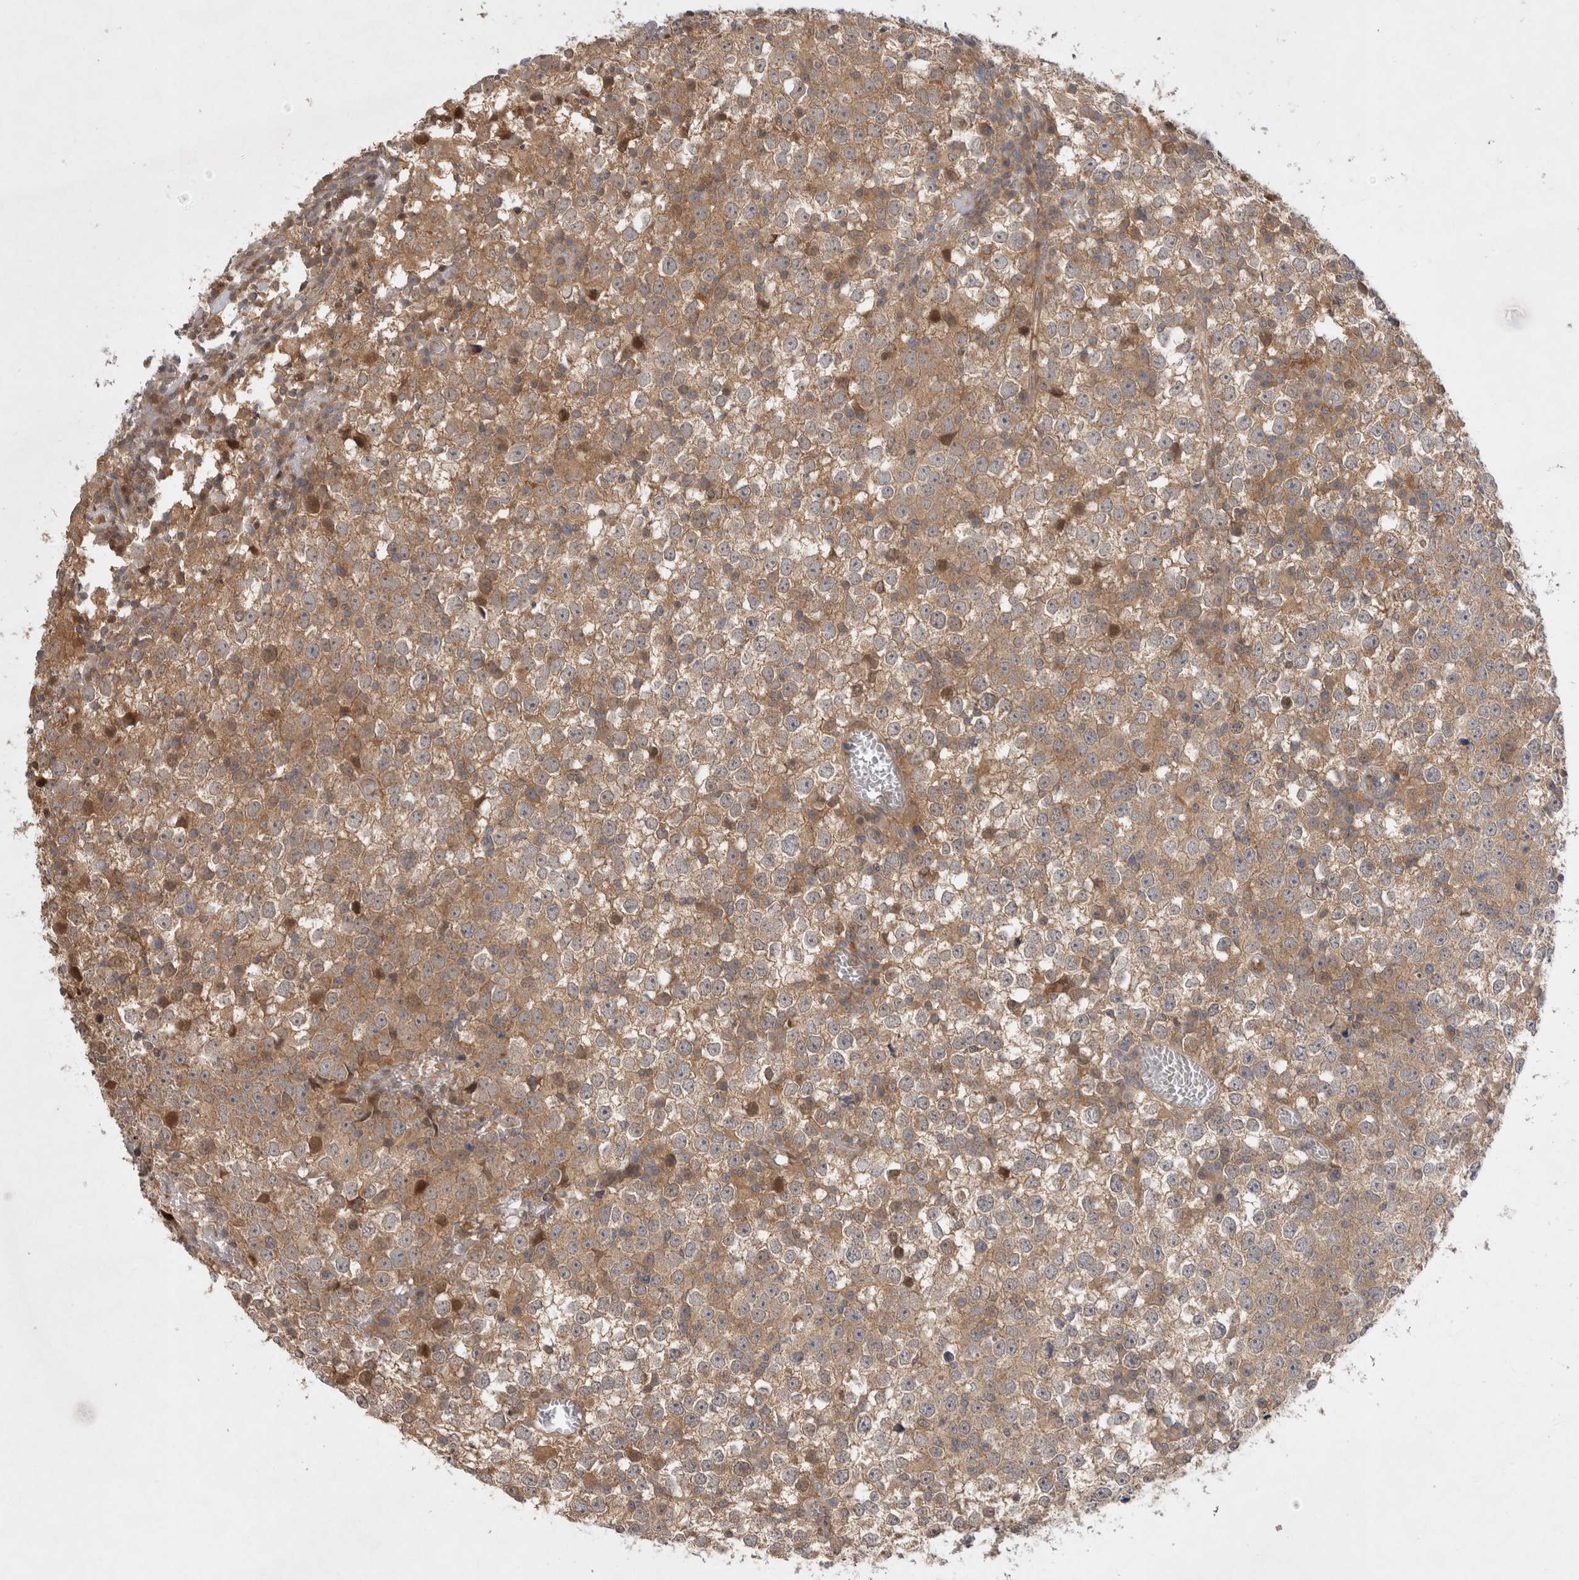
{"staining": {"intensity": "moderate", "quantity": ">75%", "location": "cytoplasmic/membranous"}, "tissue": "testis cancer", "cell_type": "Tumor cells", "image_type": "cancer", "snomed": [{"axis": "morphology", "description": "Seminoma, NOS"}, {"axis": "topography", "description": "Testis"}], "caption": "This is a micrograph of IHC staining of seminoma (testis), which shows moderate positivity in the cytoplasmic/membranous of tumor cells.", "gene": "HTT", "patient": {"sex": "male", "age": 65}}